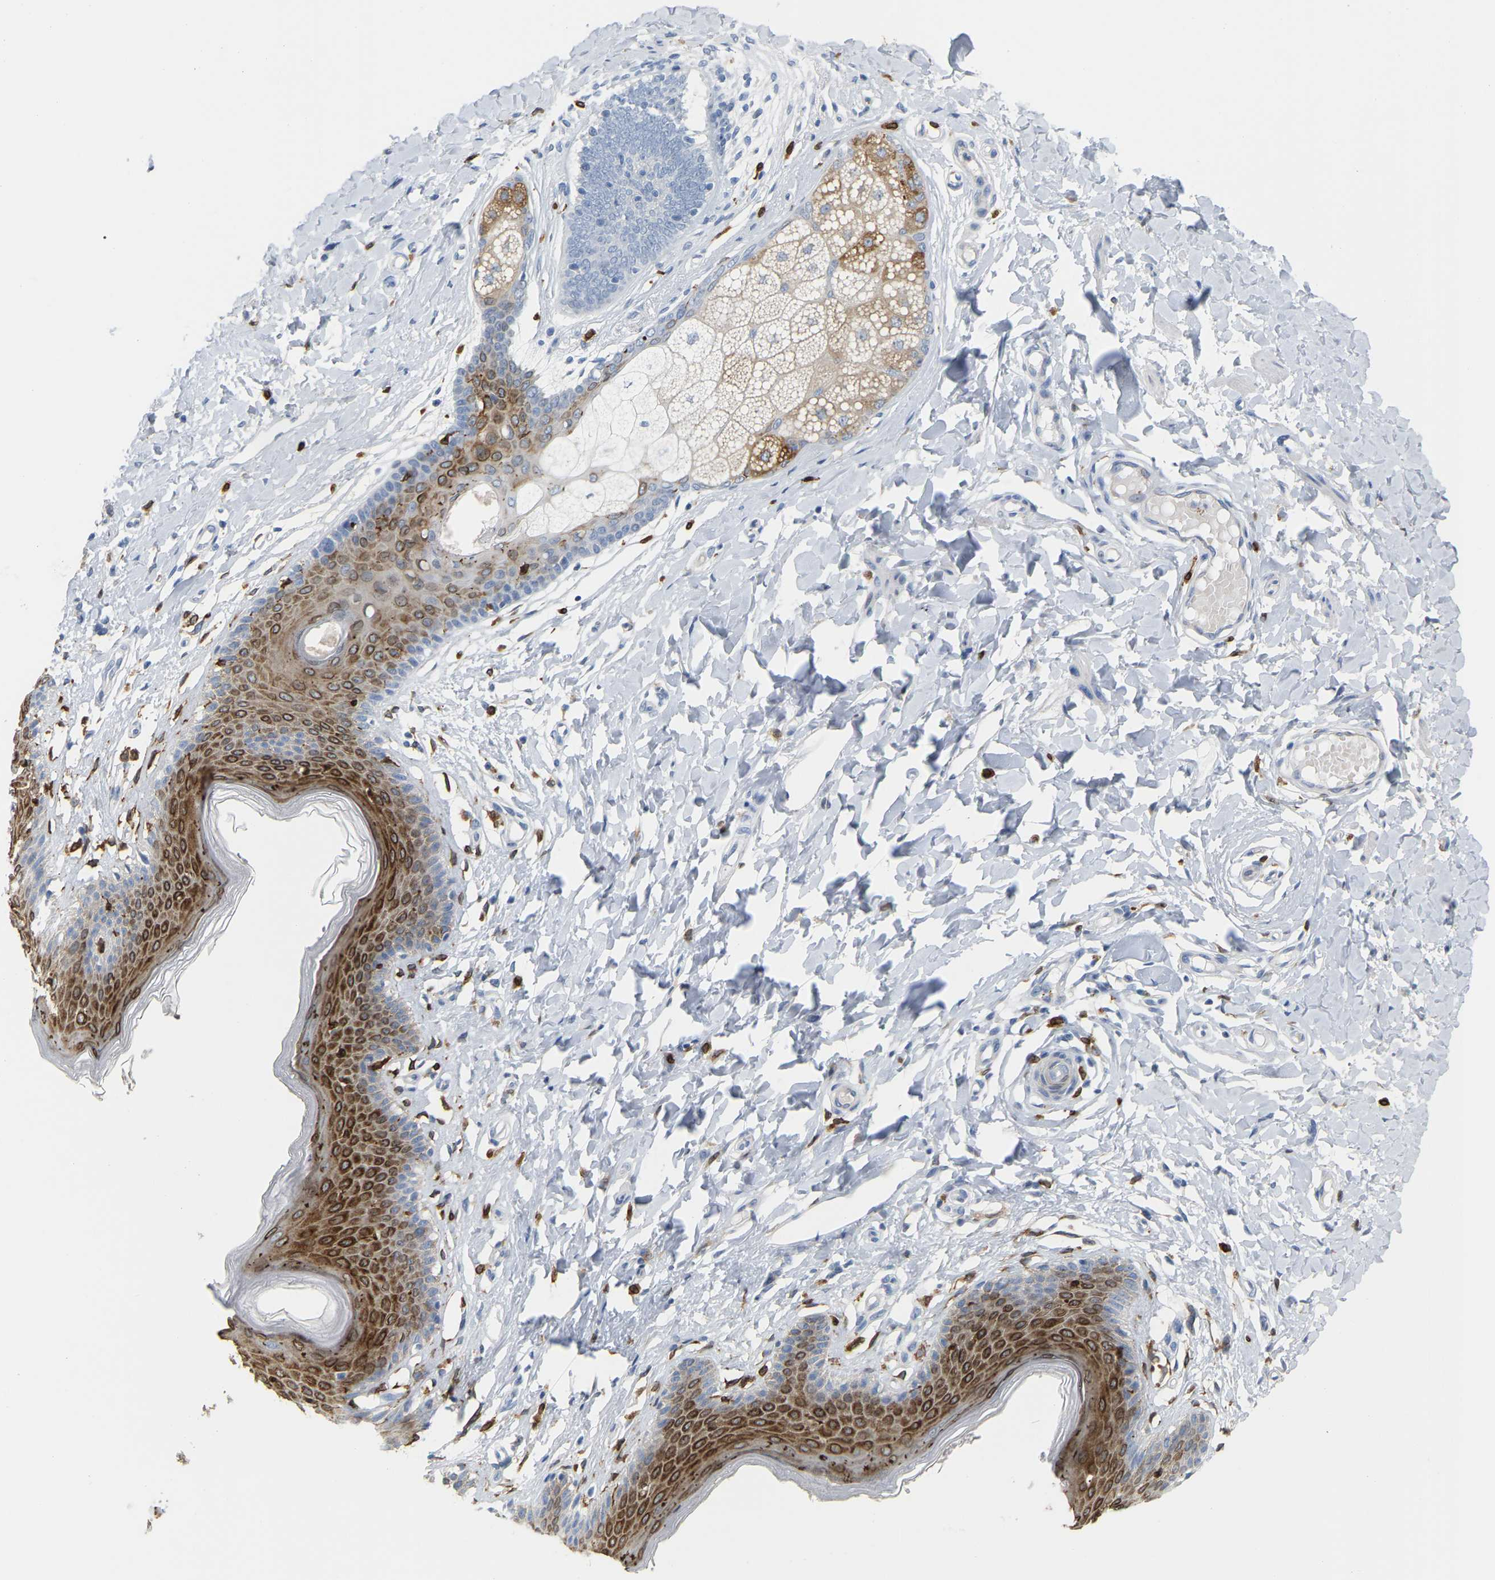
{"staining": {"intensity": "strong", "quantity": ">75%", "location": "cytoplasmic/membranous"}, "tissue": "skin", "cell_type": "Epidermal cells", "image_type": "normal", "snomed": [{"axis": "morphology", "description": "Normal tissue, NOS"}, {"axis": "topography", "description": "Vulva"}], "caption": "IHC of unremarkable human skin demonstrates high levels of strong cytoplasmic/membranous staining in approximately >75% of epidermal cells. (Stains: DAB (3,3'-diaminobenzidine) in brown, nuclei in blue, Microscopy: brightfield microscopy at high magnification).", "gene": "PTGS1", "patient": {"sex": "female", "age": 66}}